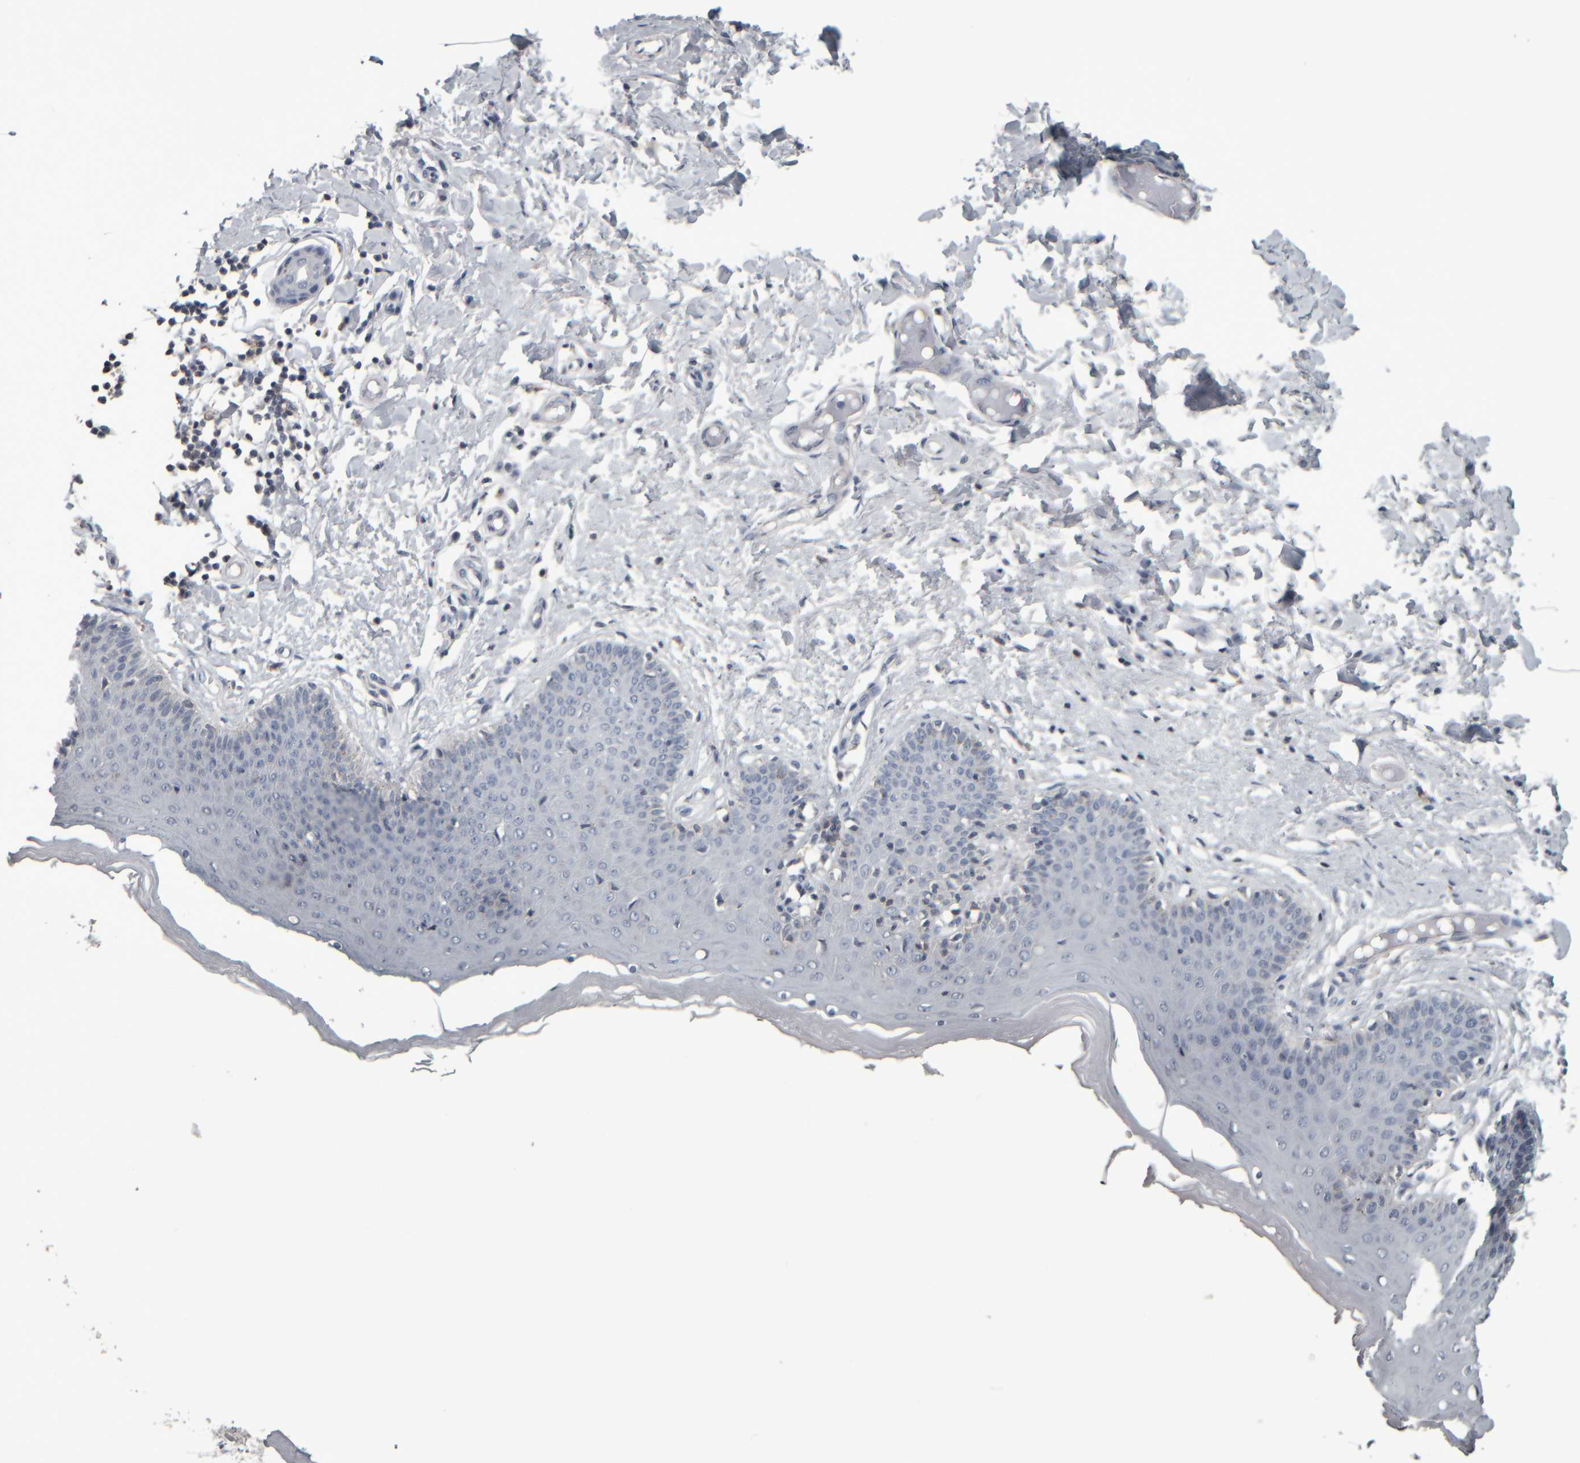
{"staining": {"intensity": "moderate", "quantity": "<25%", "location": "cytoplasmic/membranous"}, "tissue": "skin", "cell_type": "Epidermal cells", "image_type": "normal", "snomed": [{"axis": "morphology", "description": "Normal tissue, NOS"}, {"axis": "topography", "description": "Vulva"}], "caption": "Epidermal cells demonstrate moderate cytoplasmic/membranous positivity in about <25% of cells in benign skin.", "gene": "CAVIN4", "patient": {"sex": "female", "age": 66}}